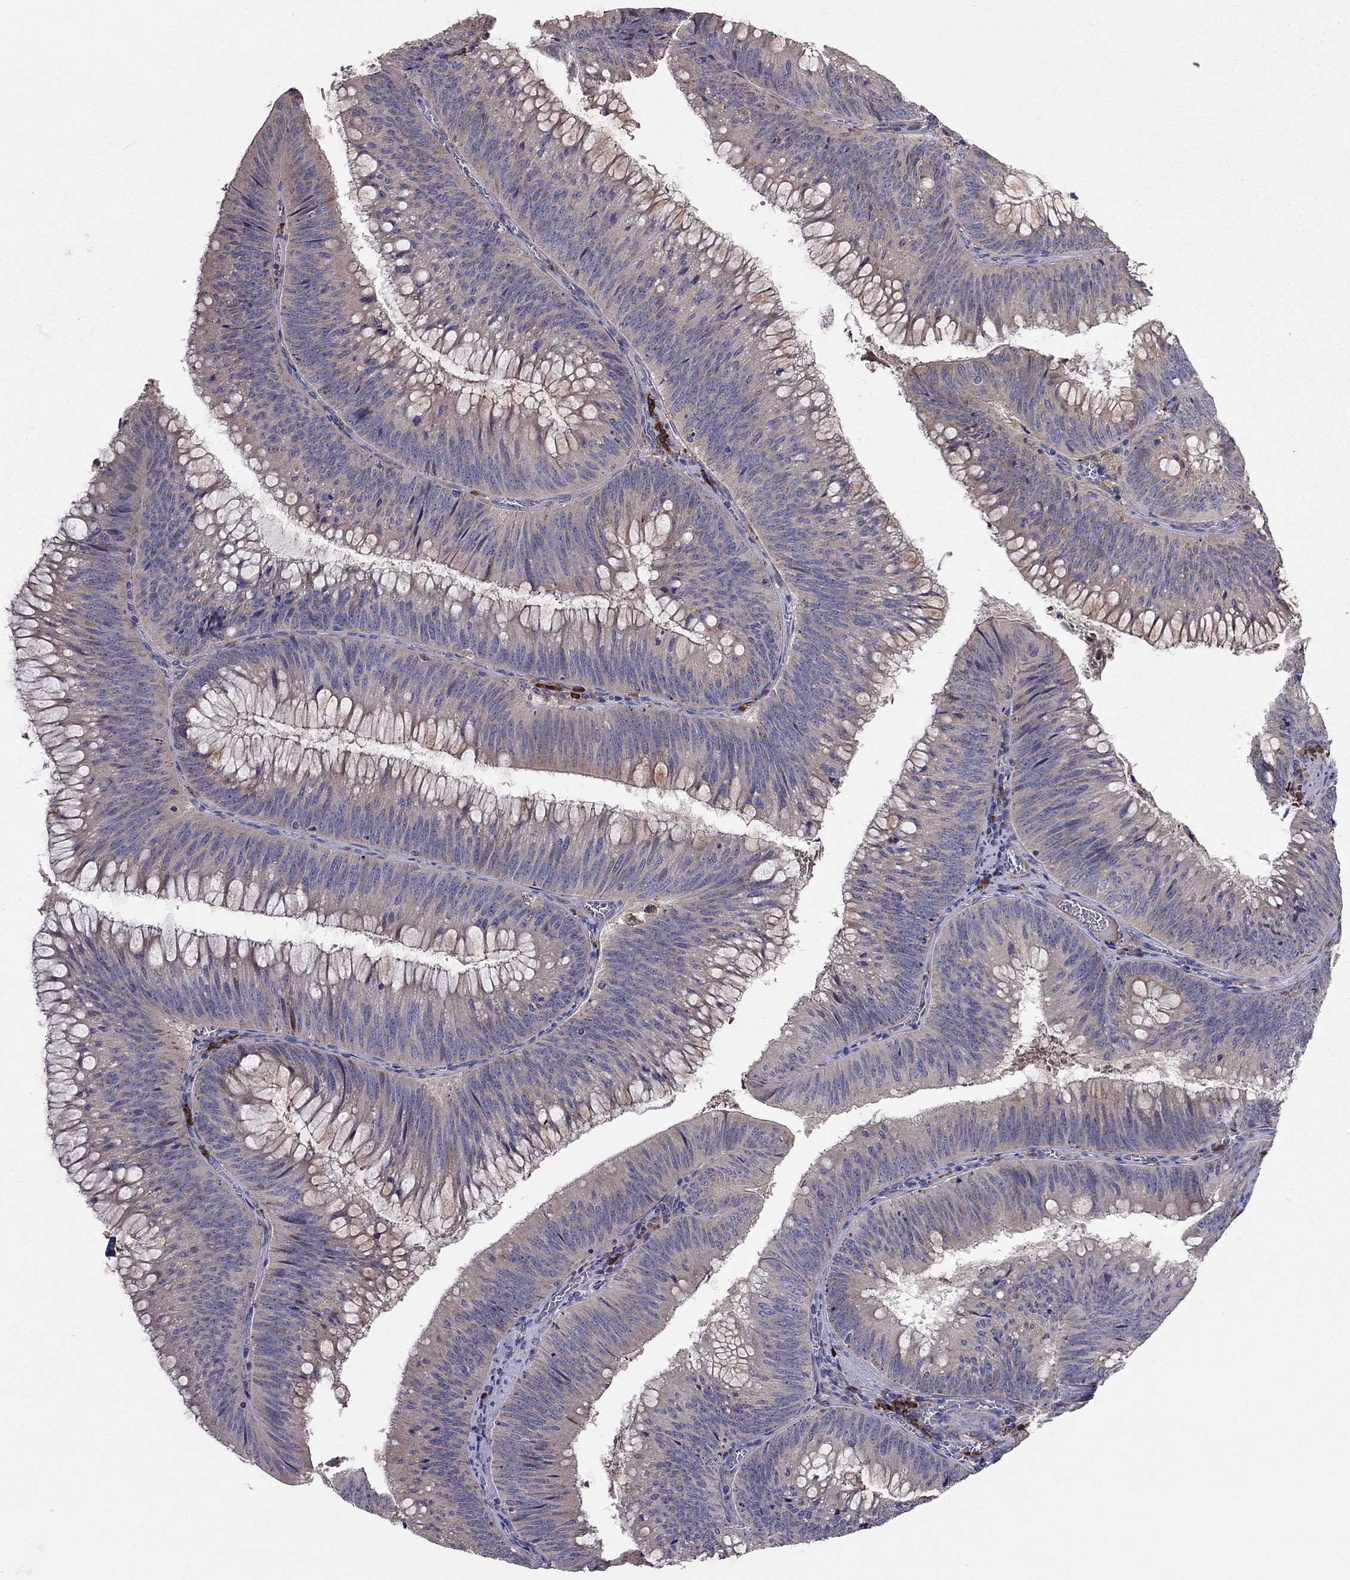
{"staining": {"intensity": "moderate", "quantity": "<25%", "location": "cytoplasmic/membranous"}, "tissue": "colorectal cancer", "cell_type": "Tumor cells", "image_type": "cancer", "snomed": [{"axis": "morphology", "description": "Adenocarcinoma, NOS"}, {"axis": "topography", "description": "Rectum"}], "caption": "Colorectal cancer (adenocarcinoma) stained with IHC exhibits moderate cytoplasmic/membranous positivity in approximately <25% of tumor cells.", "gene": "PIK3CG", "patient": {"sex": "female", "age": 72}}